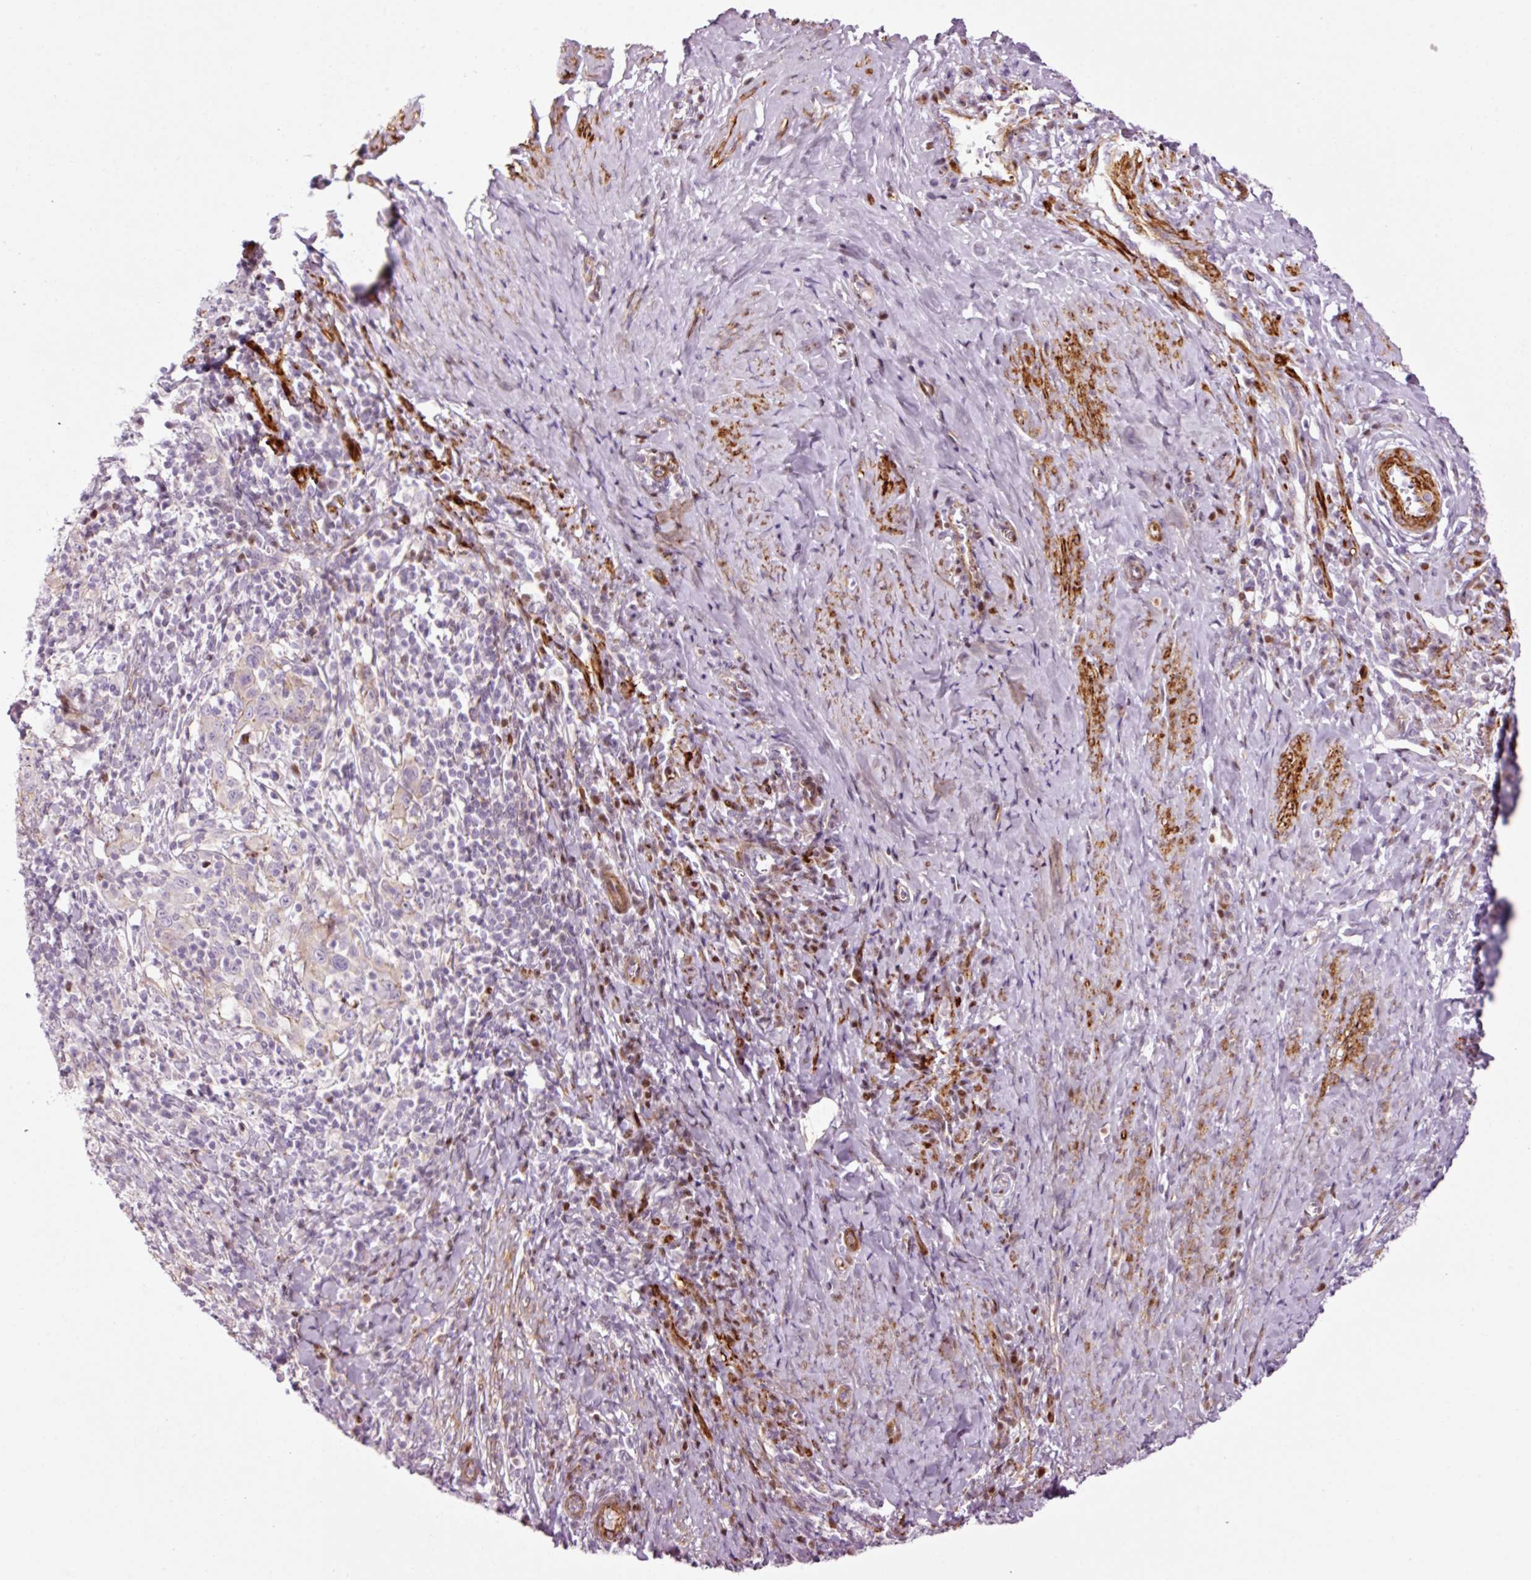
{"staining": {"intensity": "negative", "quantity": "none", "location": "none"}, "tissue": "cervical cancer", "cell_type": "Tumor cells", "image_type": "cancer", "snomed": [{"axis": "morphology", "description": "Squamous cell carcinoma, NOS"}, {"axis": "topography", "description": "Cervix"}], "caption": "Tumor cells are negative for protein expression in human cervical cancer (squamous cell carcinoma). Nuclei are stained in blue.", "gene": "ANKRD20A1", "patient": {"sex": "female", "age": 46}}